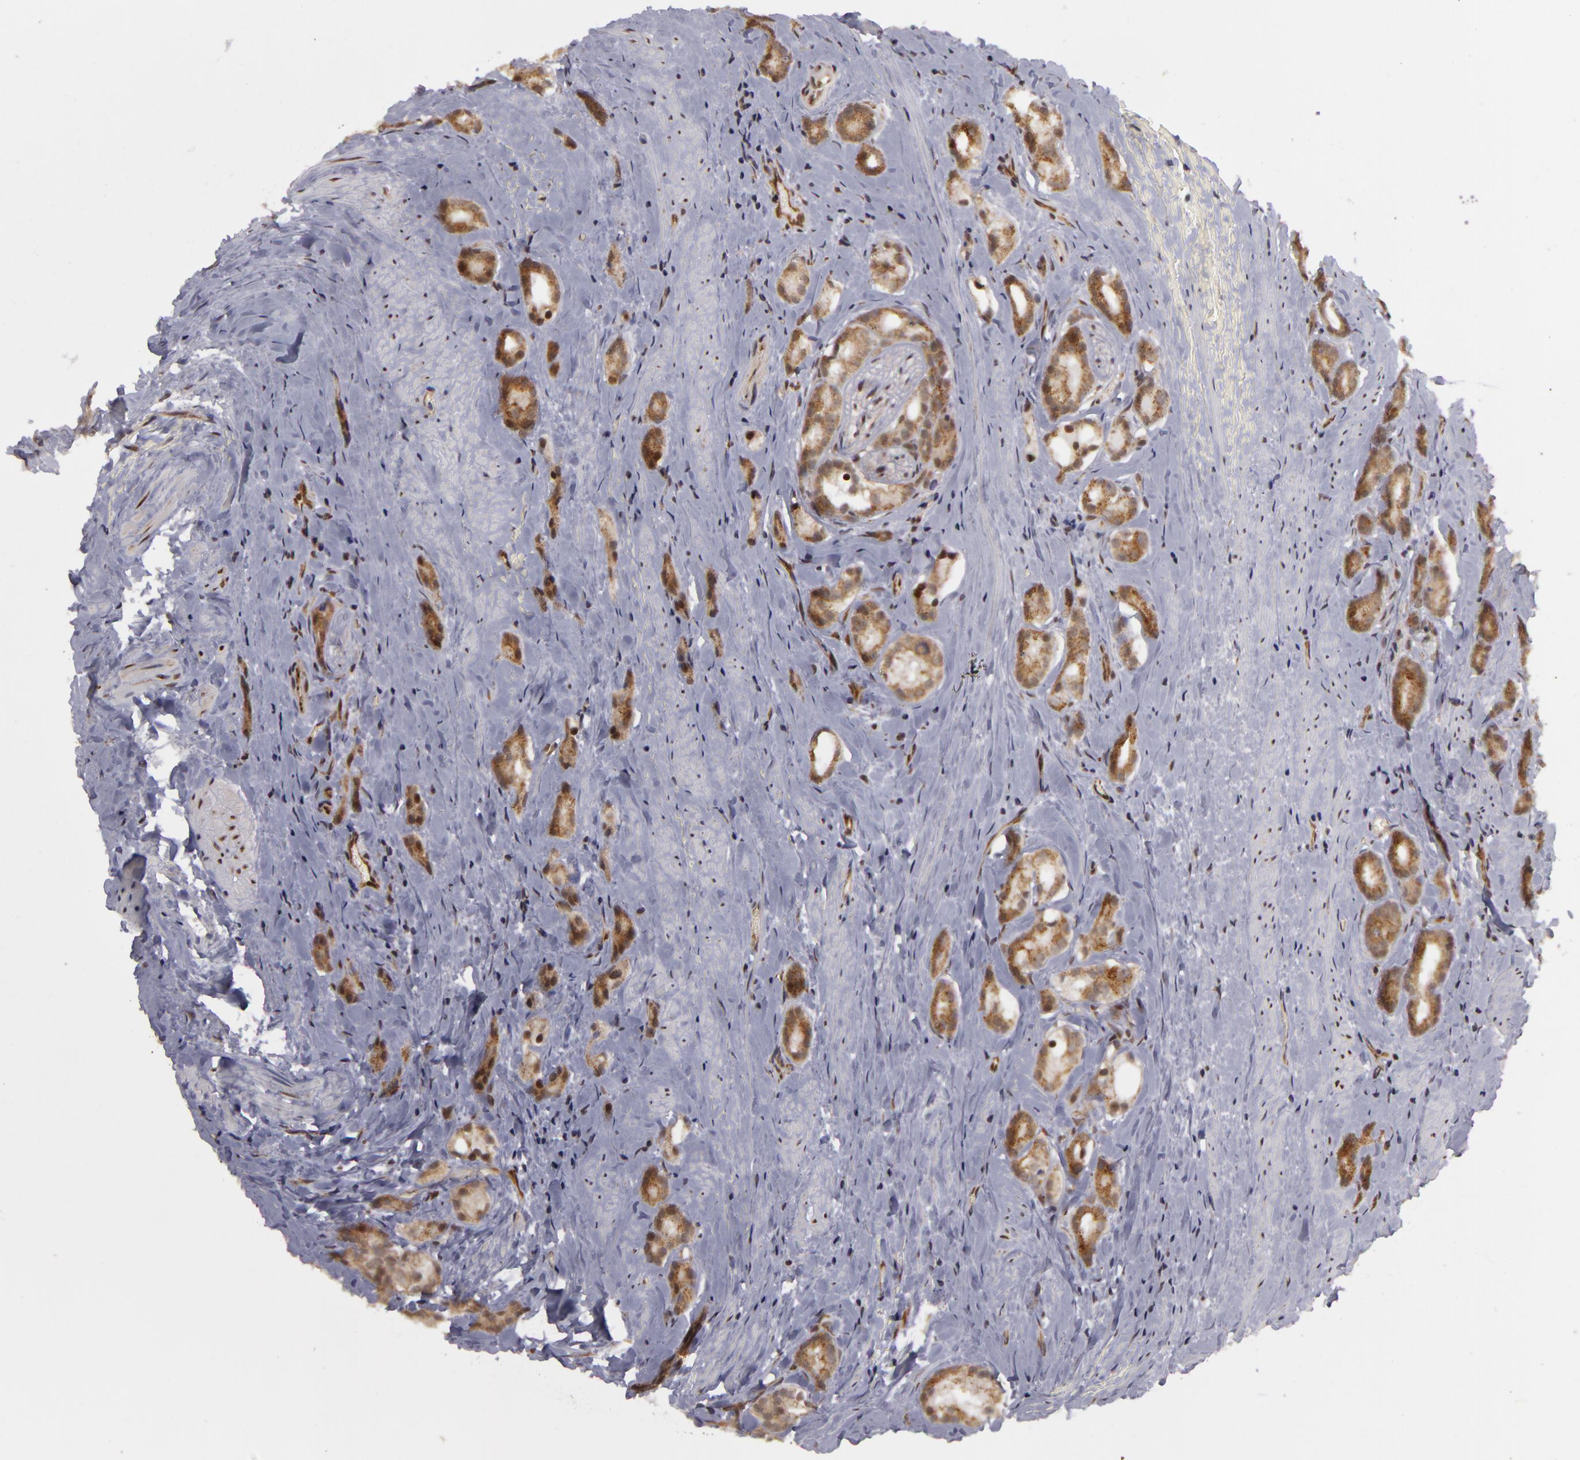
{"staining": {"intensity": "moderate", "quantity": "25%-75%", "location": "cytoplasmic/membranous"}, "tissue": "prostate cancer", "cell_type": "Tumor cells", "image_type": "cancer", "snomed": [{"axis": "morphology", "description": "Adenocarcinoma, Medium grade"}, {"axis": "topography", "description": "Prostate"}], "caption": "Prostate cancer stained with IHC shows moderate cytoplasmic/membranous expression in approximately 25%-75% of tumor cells.", "gene": "ZNF133", "patient": {"sex": "male", "age": 59}}